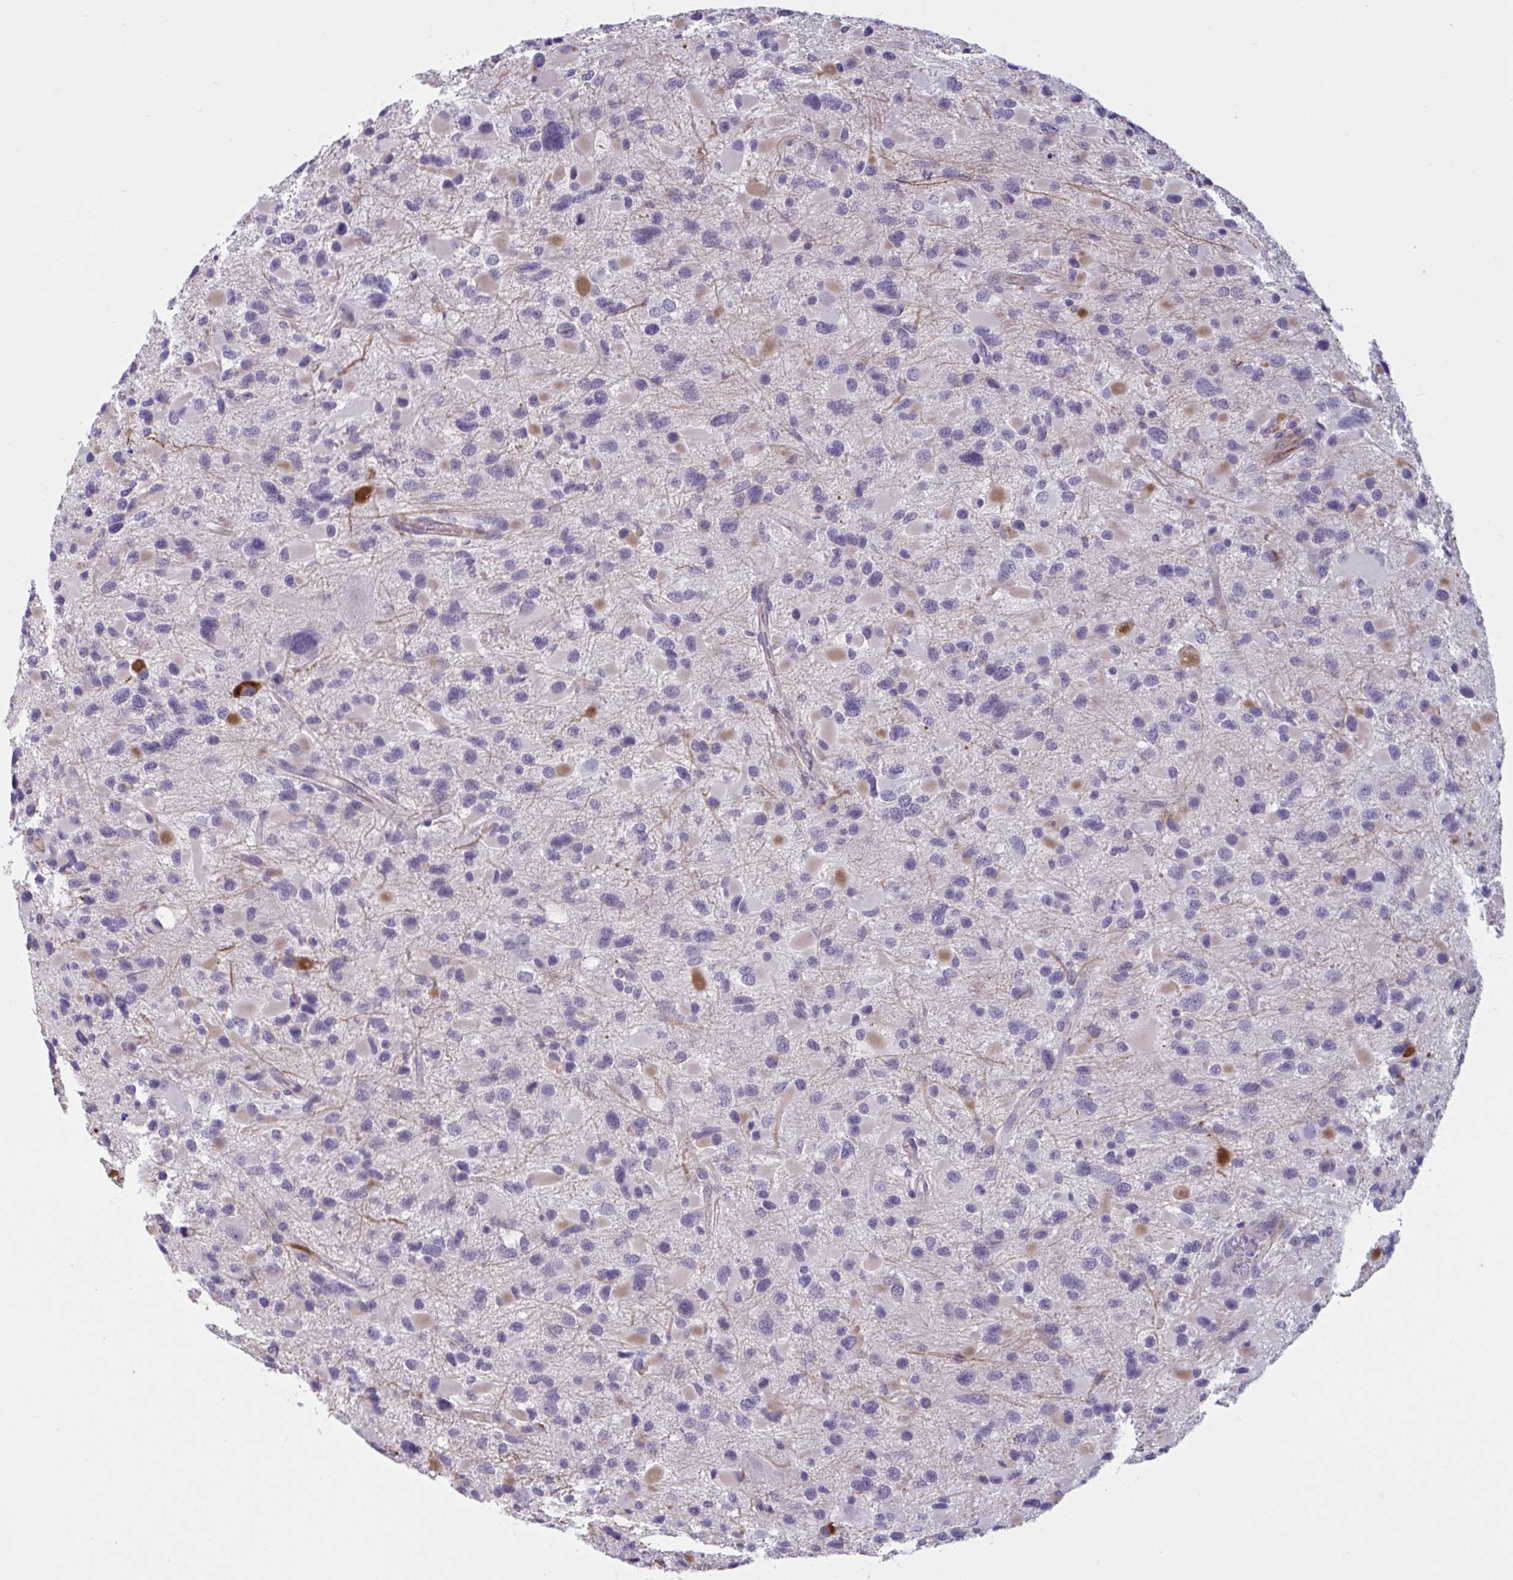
{"staining": {"intensity": "moderate", "quantity": "<25%", "location": "cytoplasmic/membranous"}, "tissue": "glioma", "cell_type": "Tumor cells", "image_type": "cancer", "snomed": [{"axis": "morphology", "description": "Glioma, malignant, Low grade"}, {"axis": "topography", "description": "Brain"}], "caption": "A low amount of moderate cytoplasmic/membranous positivity is present in about <25% of tumor cells in glioma tissue.", "gene": "OR1L3", "patient": {"sex": "female", "age": 32}}